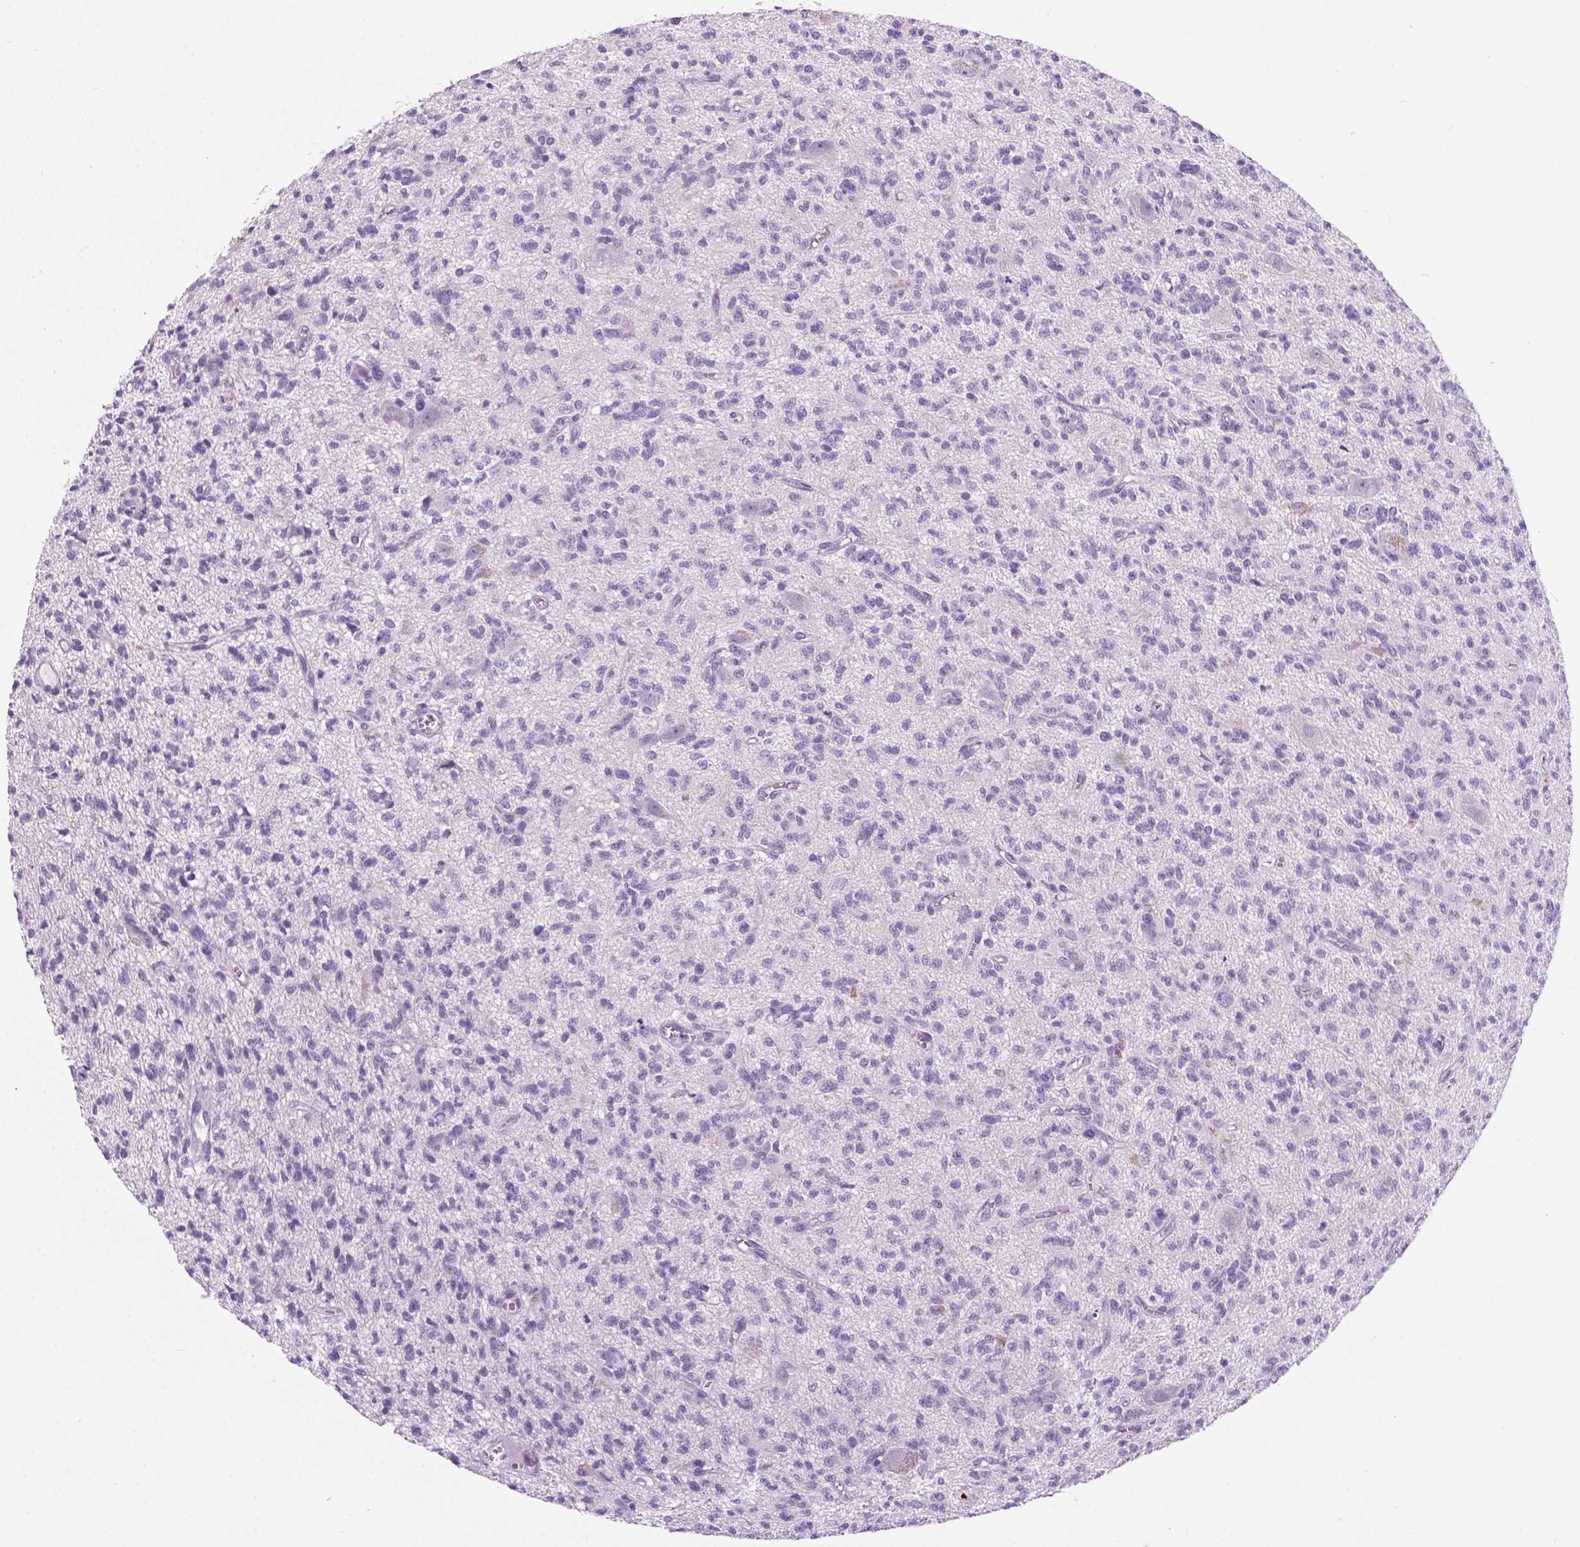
{"staining": {"intensity": "negative", "quantity": "none", "location": "none"}, "tissue": "glioma", "cell_type": "Tumor cells", "image_type": "cancer", "snomed": [{"axis": "morphology", "description": "Glioma, malignant, Low grade"}, {"axis": "topography", "description": "Brain"}], "caption": "Human glioma stained for a protein using IHC exhibits no staining in tumor cells.", "gene": "ARMS2", "patient": {"sex": "male", "age": 64}}